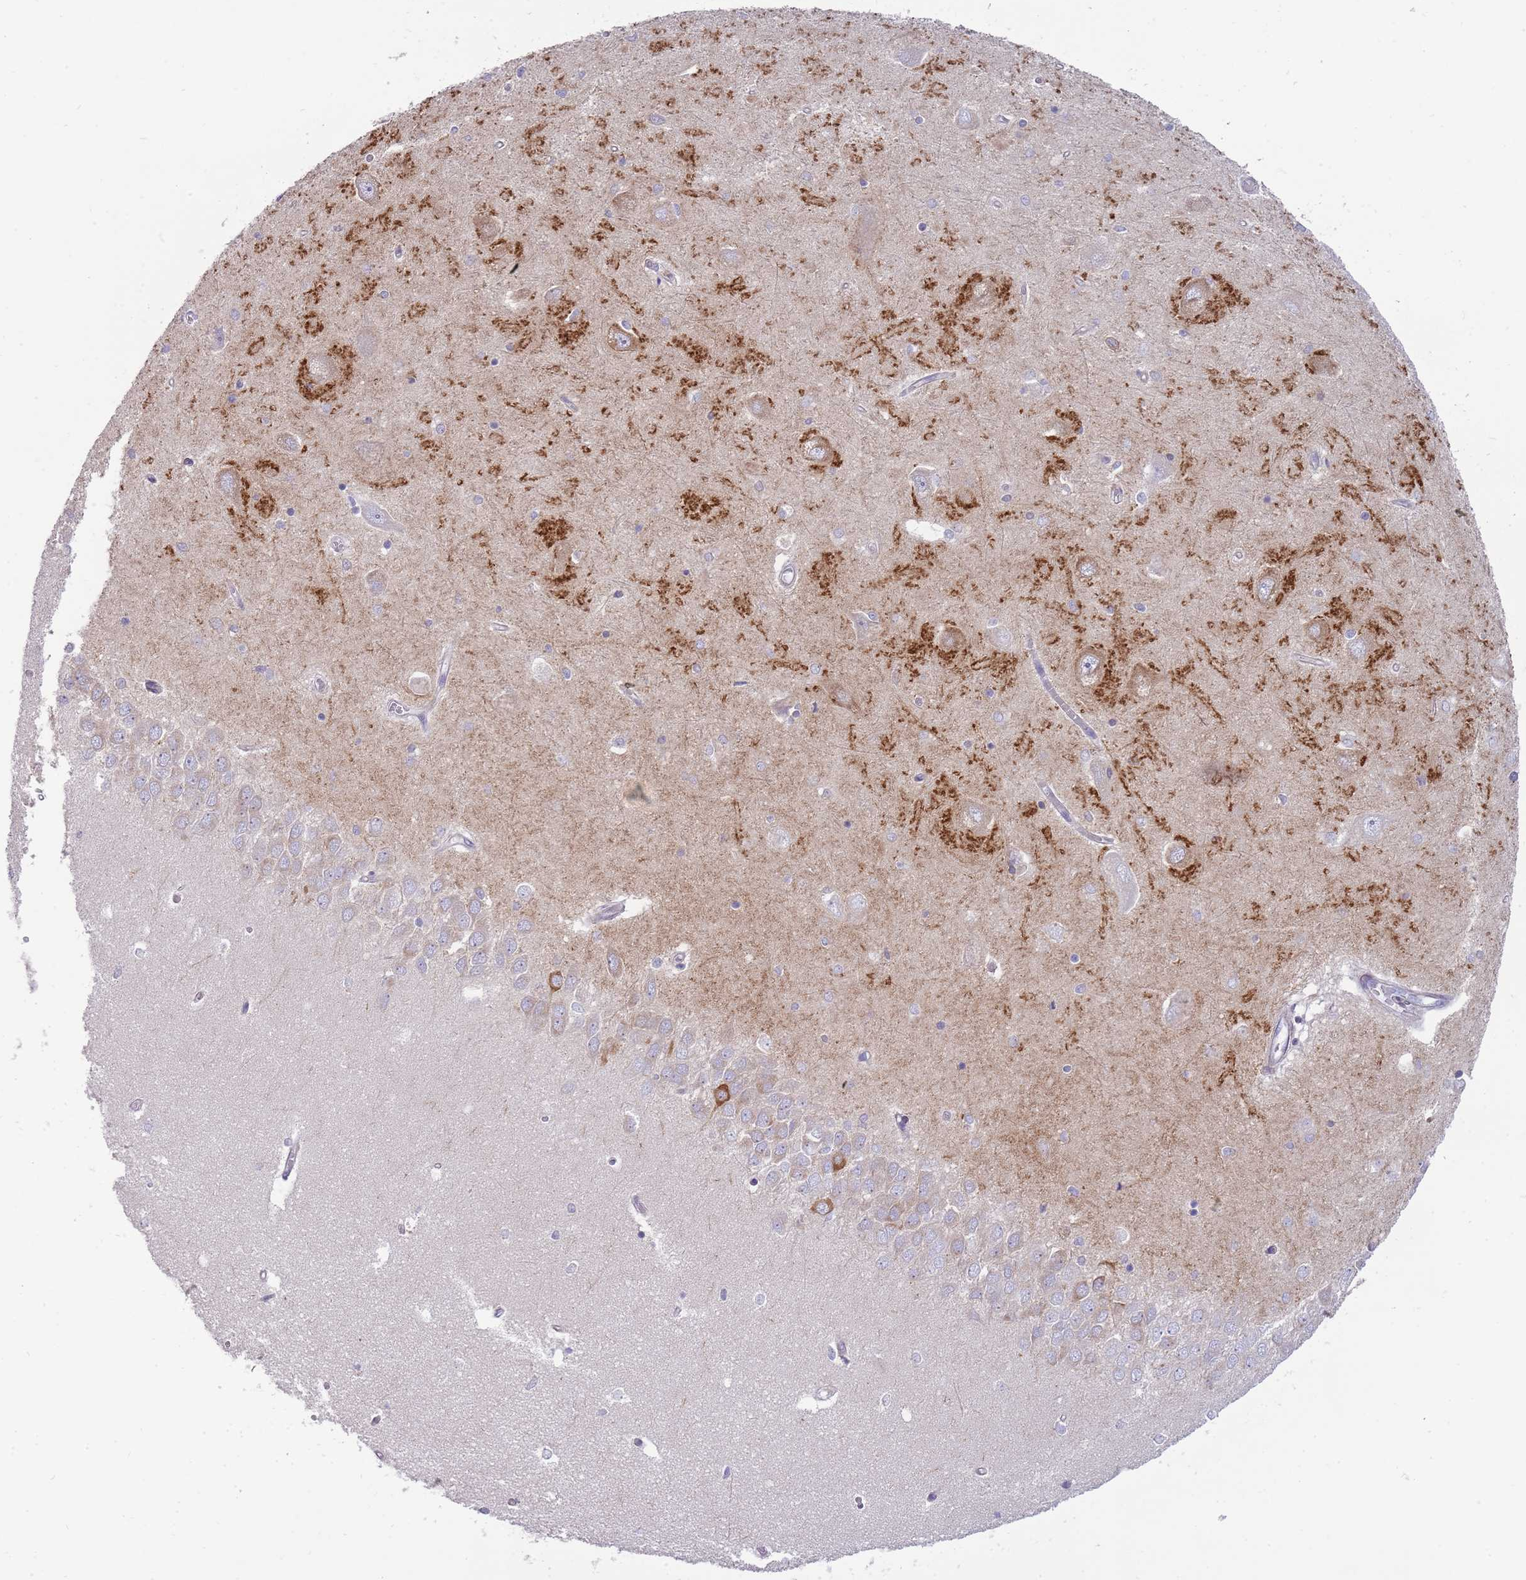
{"staining": {"intensity": "negative", "quantity": "none", "location": "none"}, "tissue": "hippocampus", "cell_type": "Glial cells", "image_type": "normal", "snomed": [{"axis": "morphology", "description": "Normal tissue, NOS"}, {"axis": "topography", "description": "Hippocampus"}], "caption": "The image reveals no staining of glial cells in normal hippocampus.", "gene": "DIPK1C", "patient": {"sex": "male", "age": 45}}